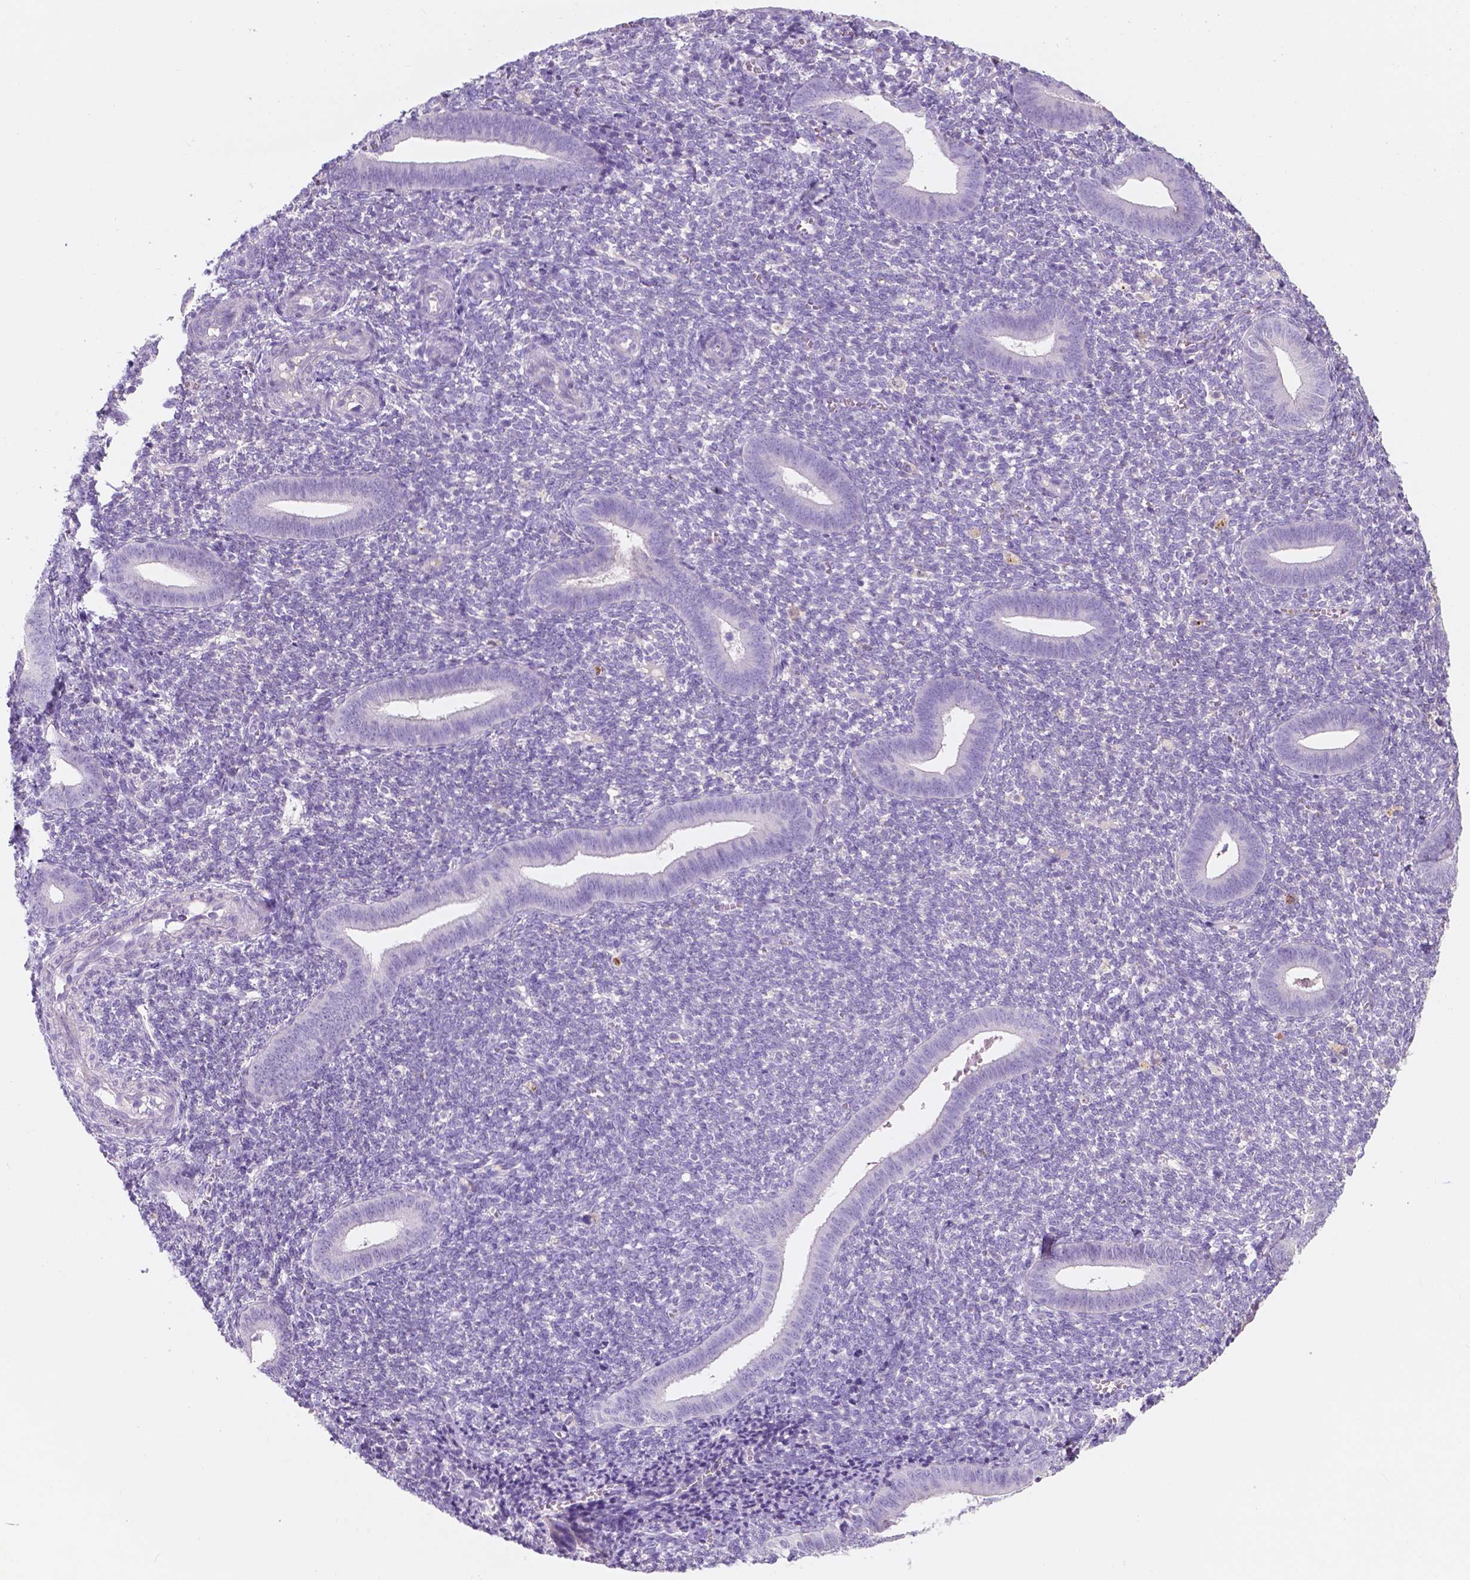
{"staining": {"intensity": "negative", "quantity": "none", "location": "none"}, "tissue": "endometrium", "cell_type": "Cells in endometrial stroma", "image_type": "normal", "snomed": [{"axis": "morphology", "description": "Normal tissue, NOS"}, {"axis": "topography", "description": "Endometrium"}], "caption": "A high-resolution image shows immunohistochemistry staining of normal endometrium, which shows no significant positivity in cells in endometrial stroma.", "gene": "CUZD1", "patient": {"sex": "female", "age": 25}}